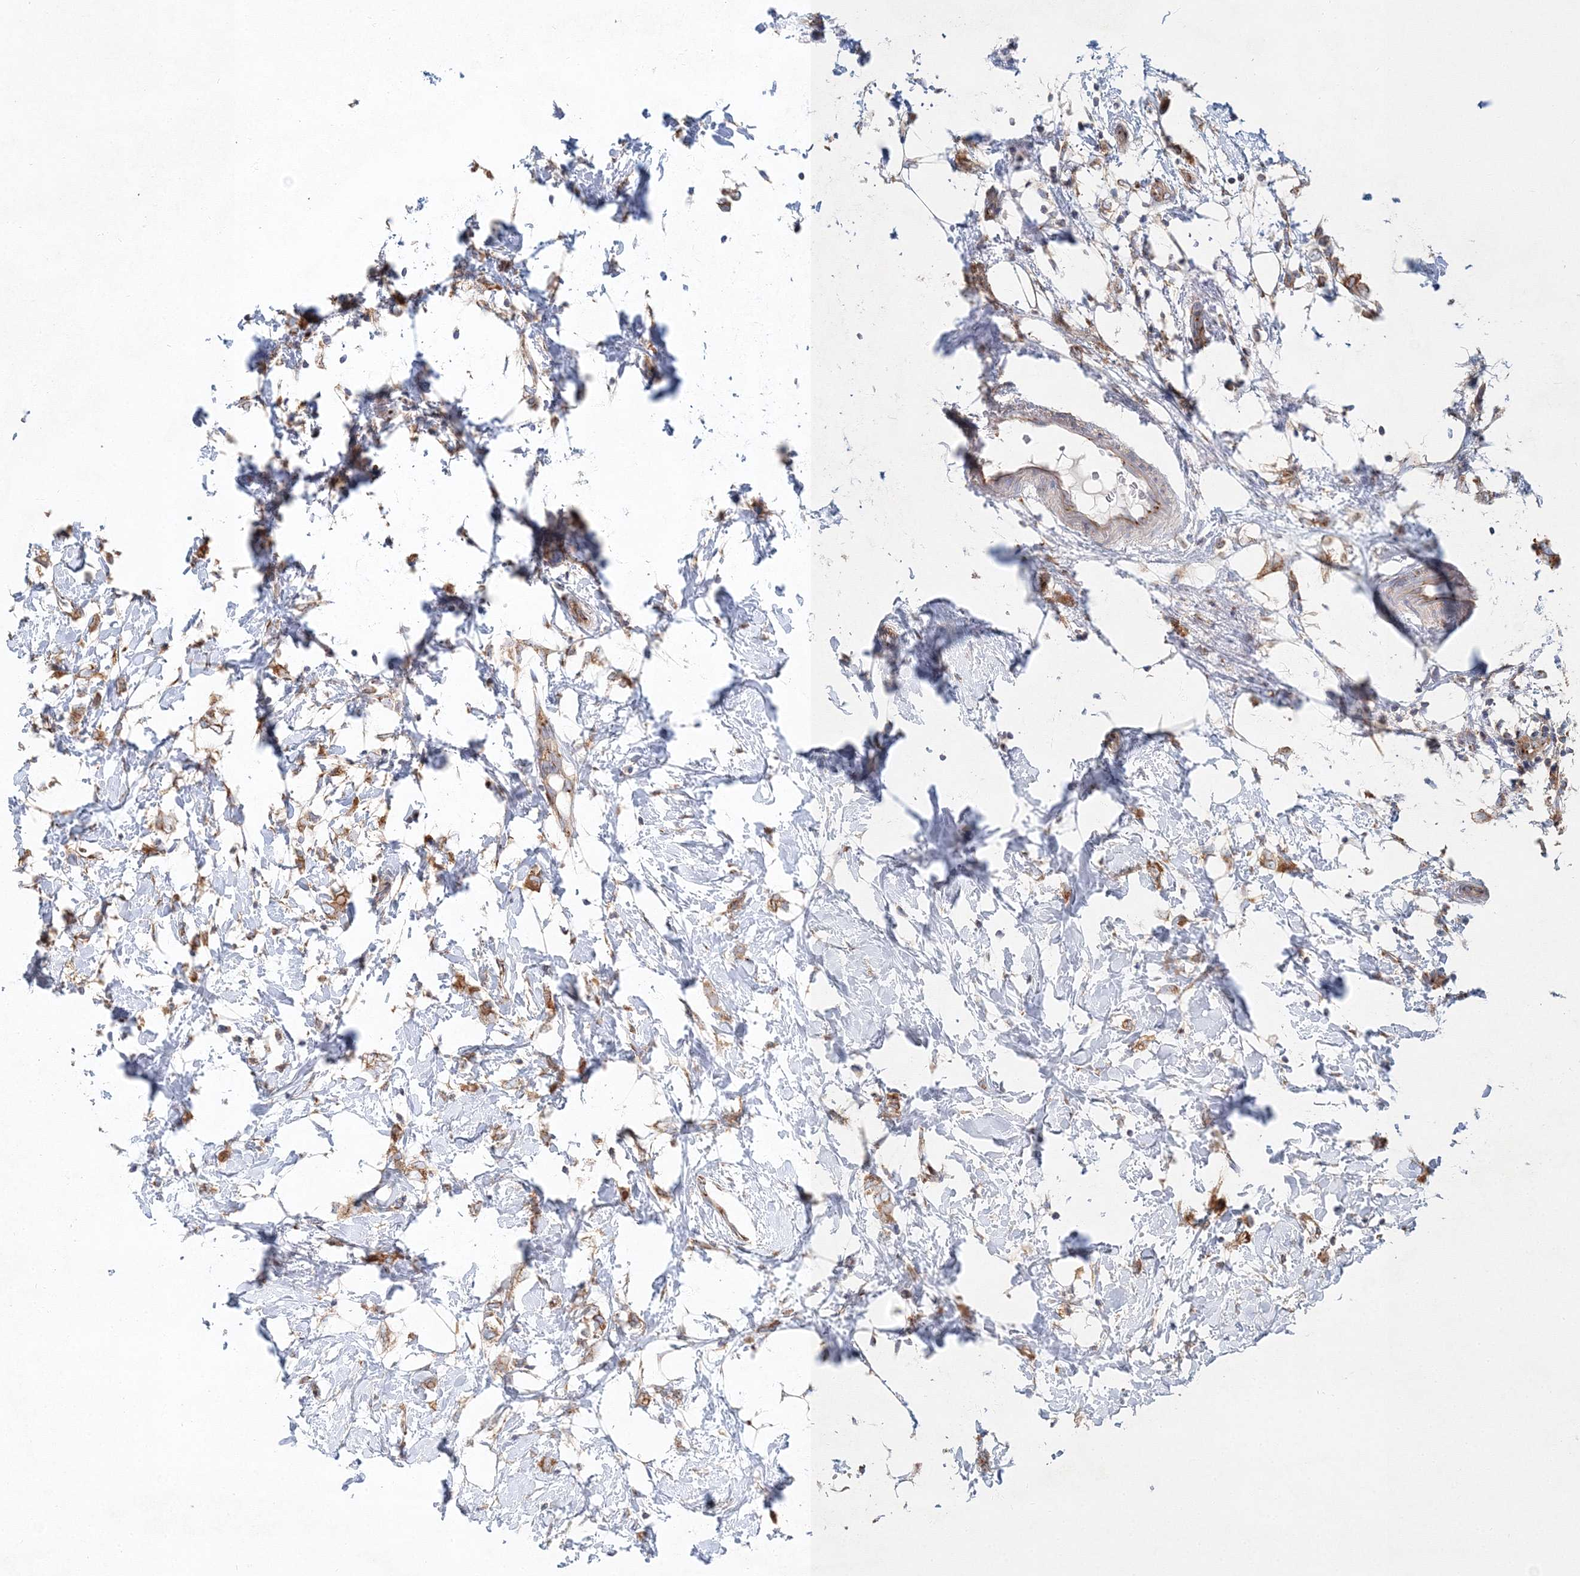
{"staining": {"intensity": "moderate", "quantity": ">75%", "location": "cytoplasmic/membranous"}, "tissue": "breast cancer", "cell_type": "Tumor cells", "image_type": "cancer", "snomed": [{"axis": "morphology", "description": "Normal tissue, NOS"}, {"axis": "morphology", "description": "Lobular carcinoma"}, {"axis": "topography", "description": "Breast"}], "caption": "Human breast cancer stained with a brown dye displays moderate cytoplasmic/membranous positive staining in approximately >75% of tumor cells.", "gene": "SEC23IP", "patient": {"sex": "female", "age": 47}}